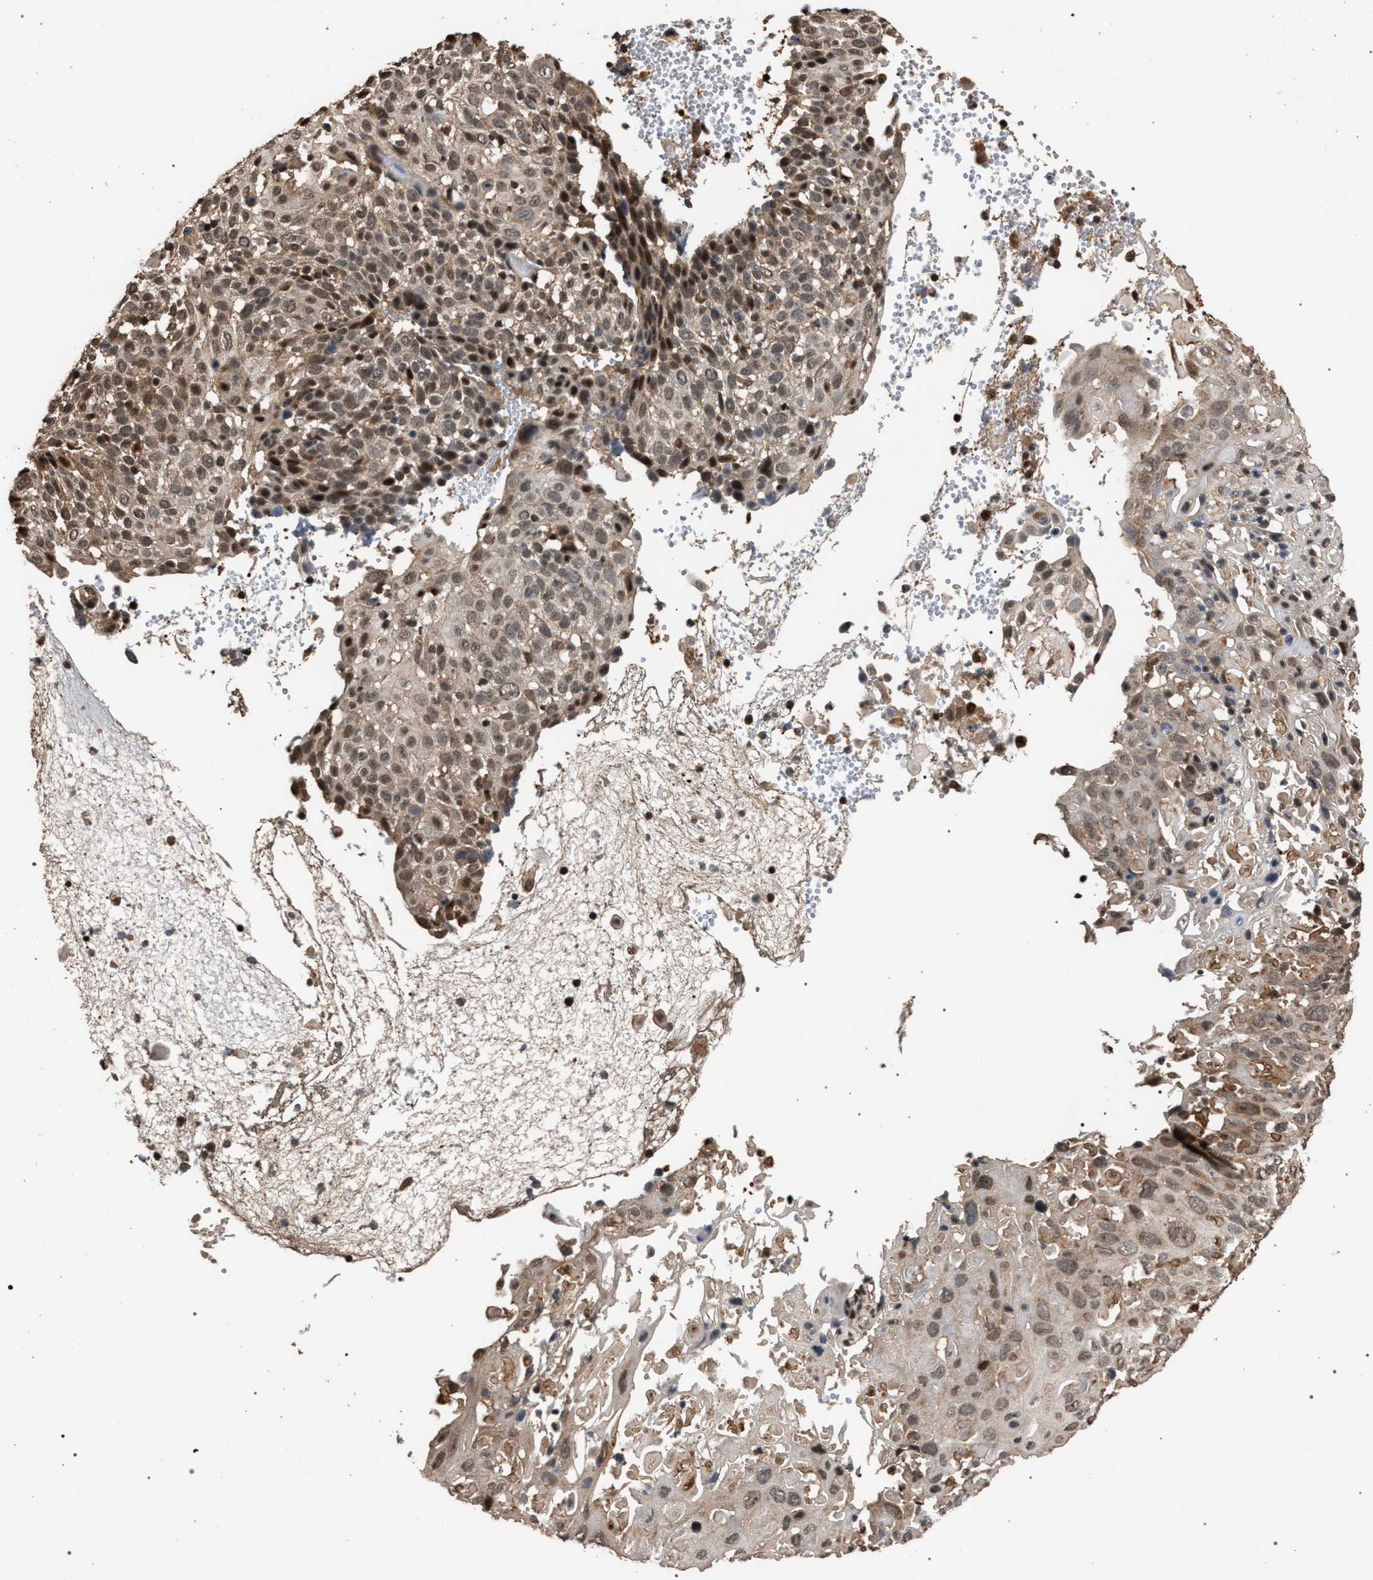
{"staining": {"intensity": "moderate", "quantity": ">75%", "location": "cytoplasmic/membranous"}, "tissue": "cervical cancer", "cell_type": "Tumor cells", "image_type": "cancer", "snomed": [{"axis": "morphology", "description": "Squamous cell carcinoma, NOS"}, {"axis": "topography", "description": "Cervix"}], "caption": "DAB (3,3'-diaminobenzidine) immunohistochemical staining of cervical cancer reveals moderate cytoplasmic/membranous protein expression in about >75% of tumor cells. (Stains: DAB (3,3'-diaminobenzidine) in brown, nuclei in blue, Microscopy: brightfield microscopy at high magnification).", "gene": "NAA35", "patient": {"sex": "female", "age": 74}}